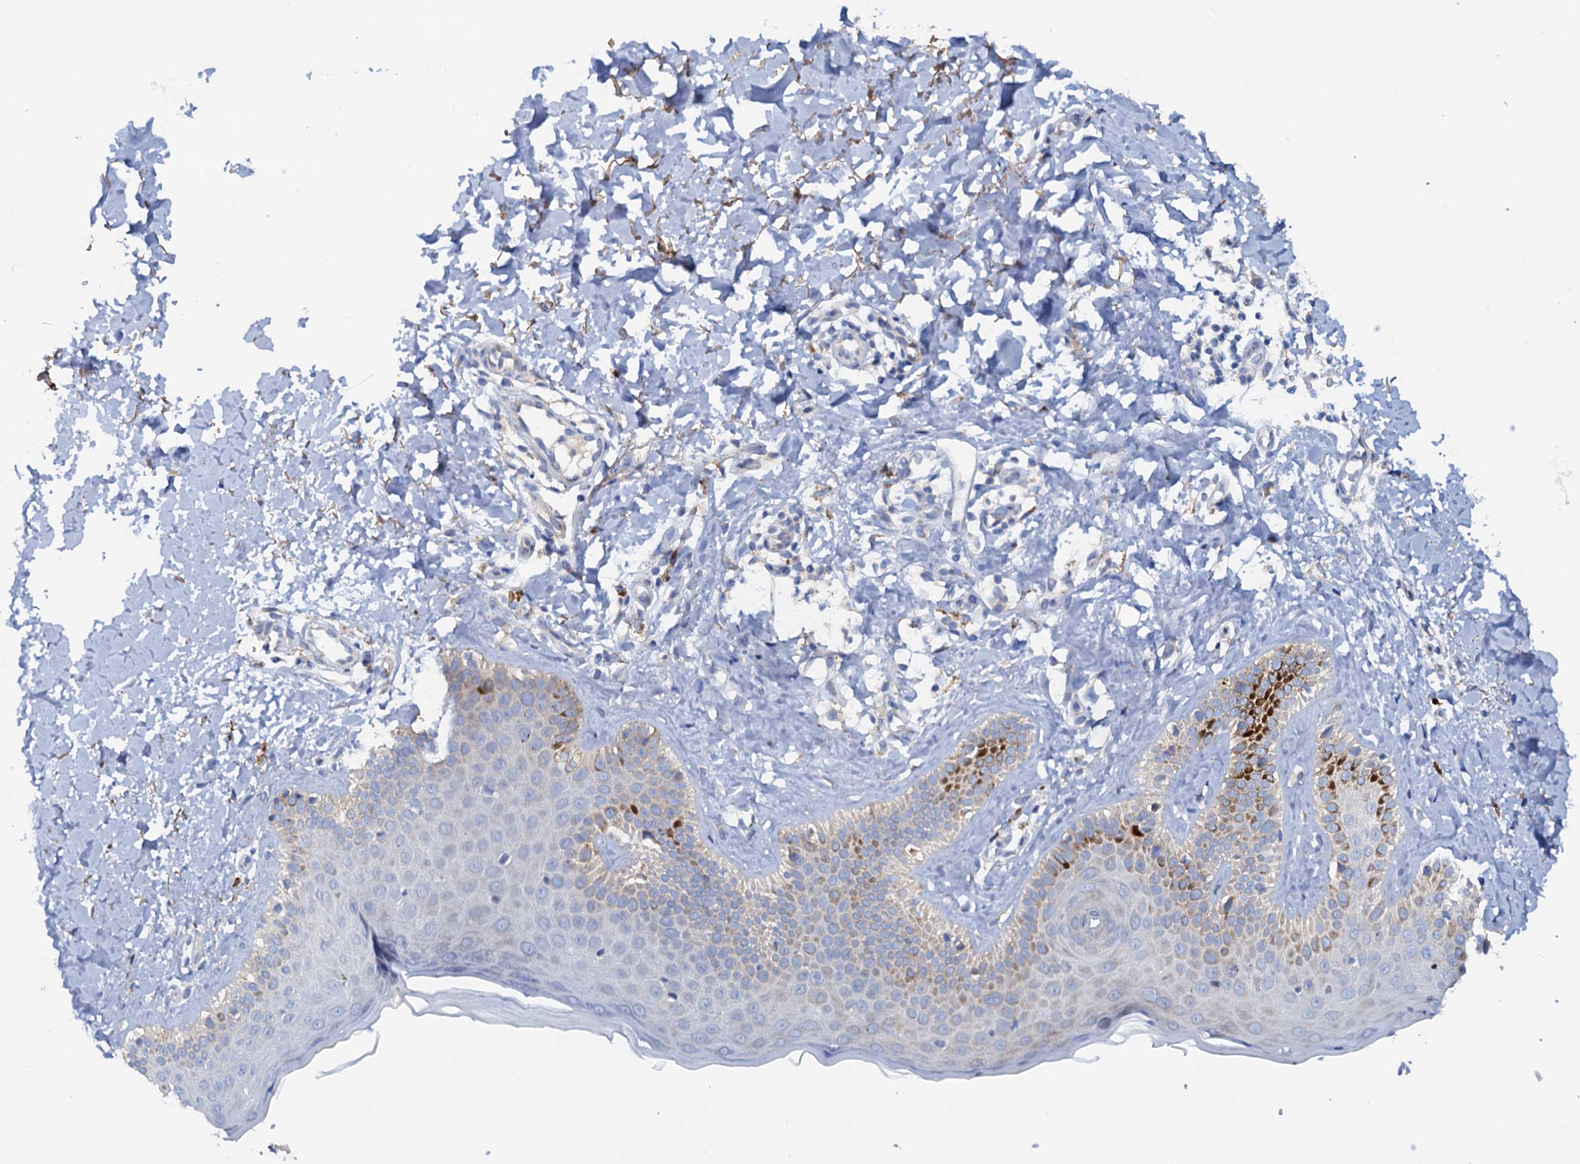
{"staining": {"intensity": "negative", "quantity": "none", "location": "none"}, "tissue": "skin", "cell_type": "Fibroblasts", "image_type": "normal", "snomed": [{"axis": "morphology", "description": "Normal tissue, NOS"}, {"axis": "topography", "description": "Skin"}], "caption": "DAB immunohistochemical staining of unremarkable human skin exhibits no significant expression in fibroblasts.", "gene": "RASSF9", "patient": {"sex": "male", "age": 52}}